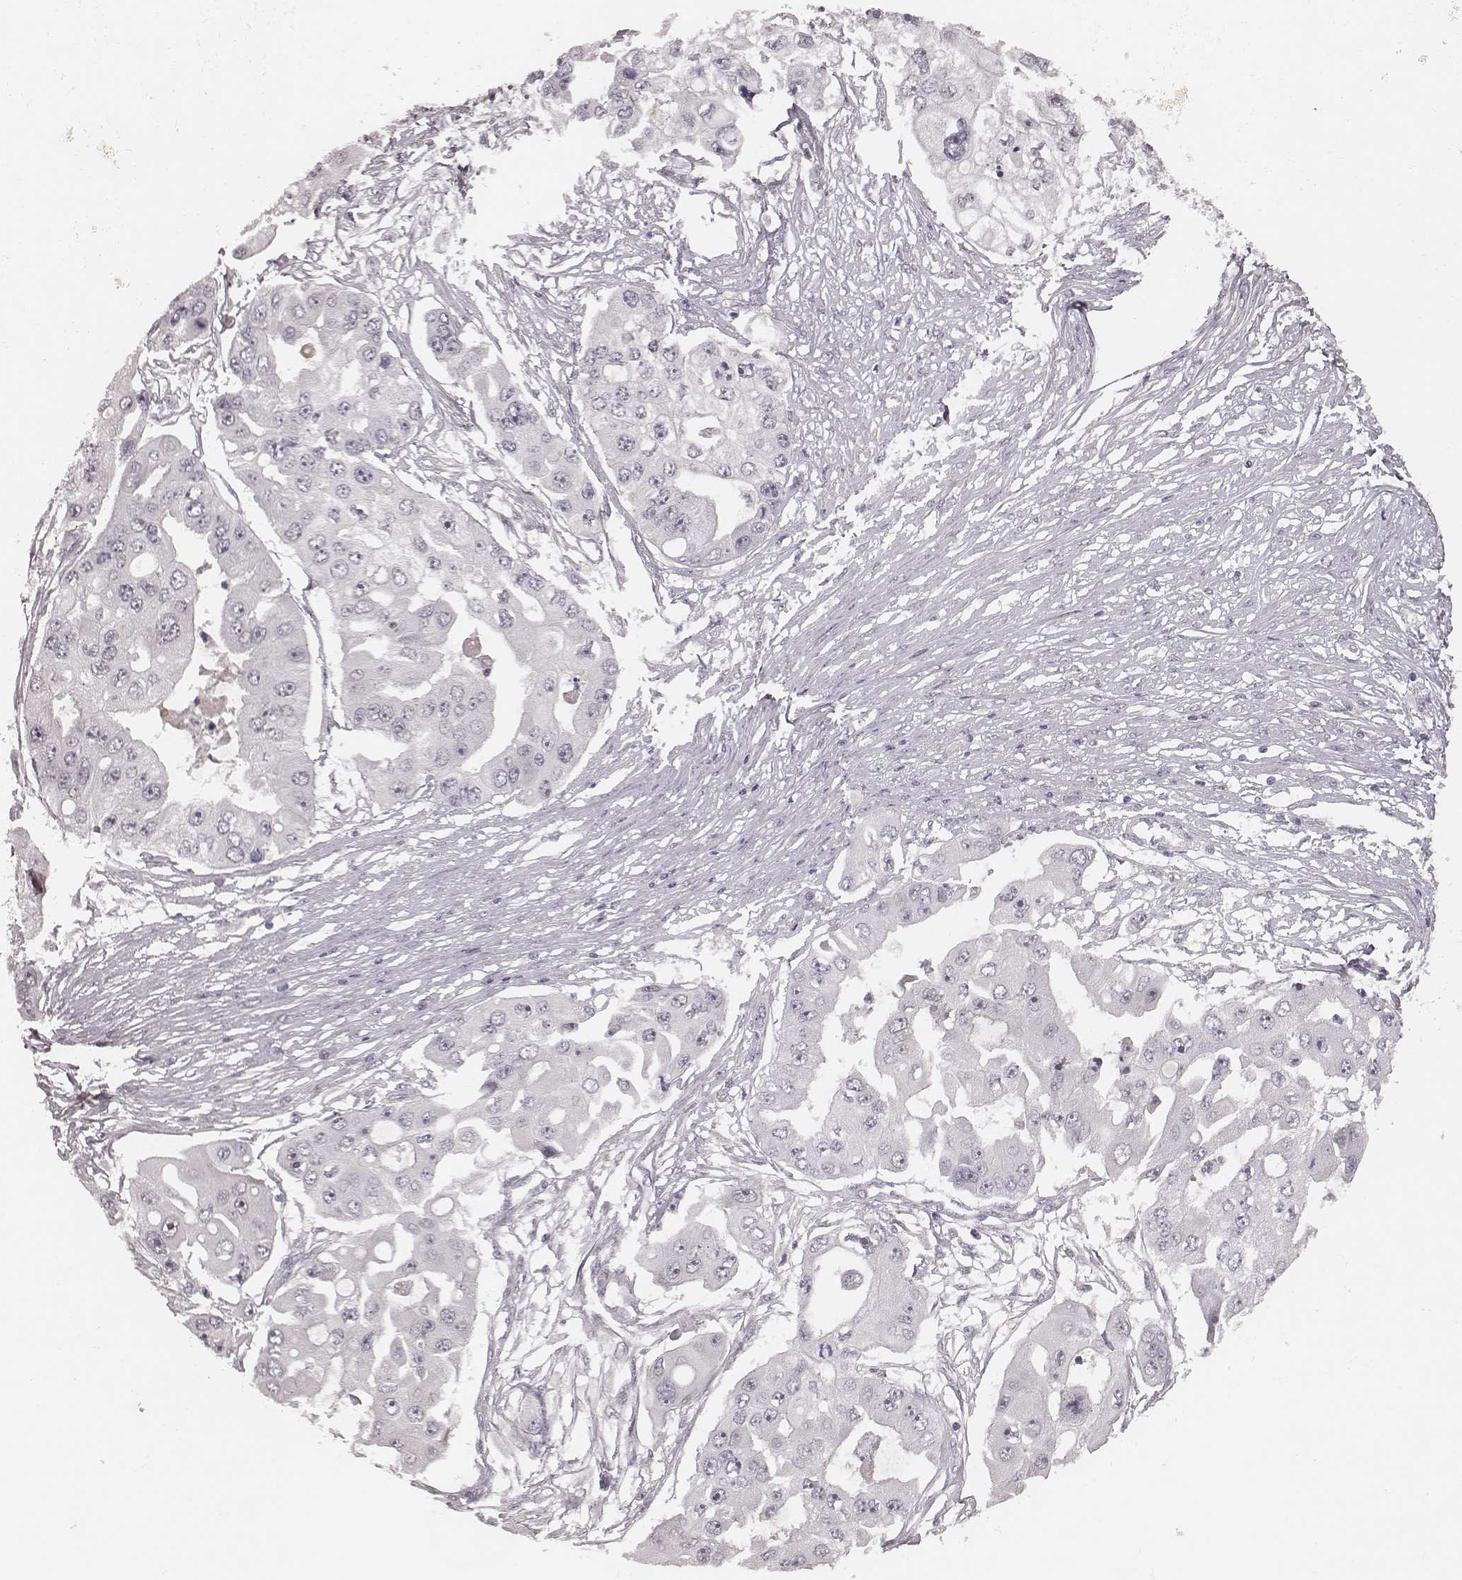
{"staining": {"intensity": "negative", "quantity": "none", "location": "none"}, "tissue": "ovarian cancer", "cell_type": "Tumor cells", "image_type": "cancer", "snomed": [{"axis": "morphology", "description": "Cystadenocarcinoma, serous, NOS"}, {"axis": "topography", "description": "Ovary"}], "caption": "High power microscopy photomicrograph of an immunohistochemistry histopathology image of serous cystadenocarcinoma (ovarian), revealing no significant positivity in tumor cells.", "gene": "FAM13B", "patient": {"sex": "female", "age": 56}}